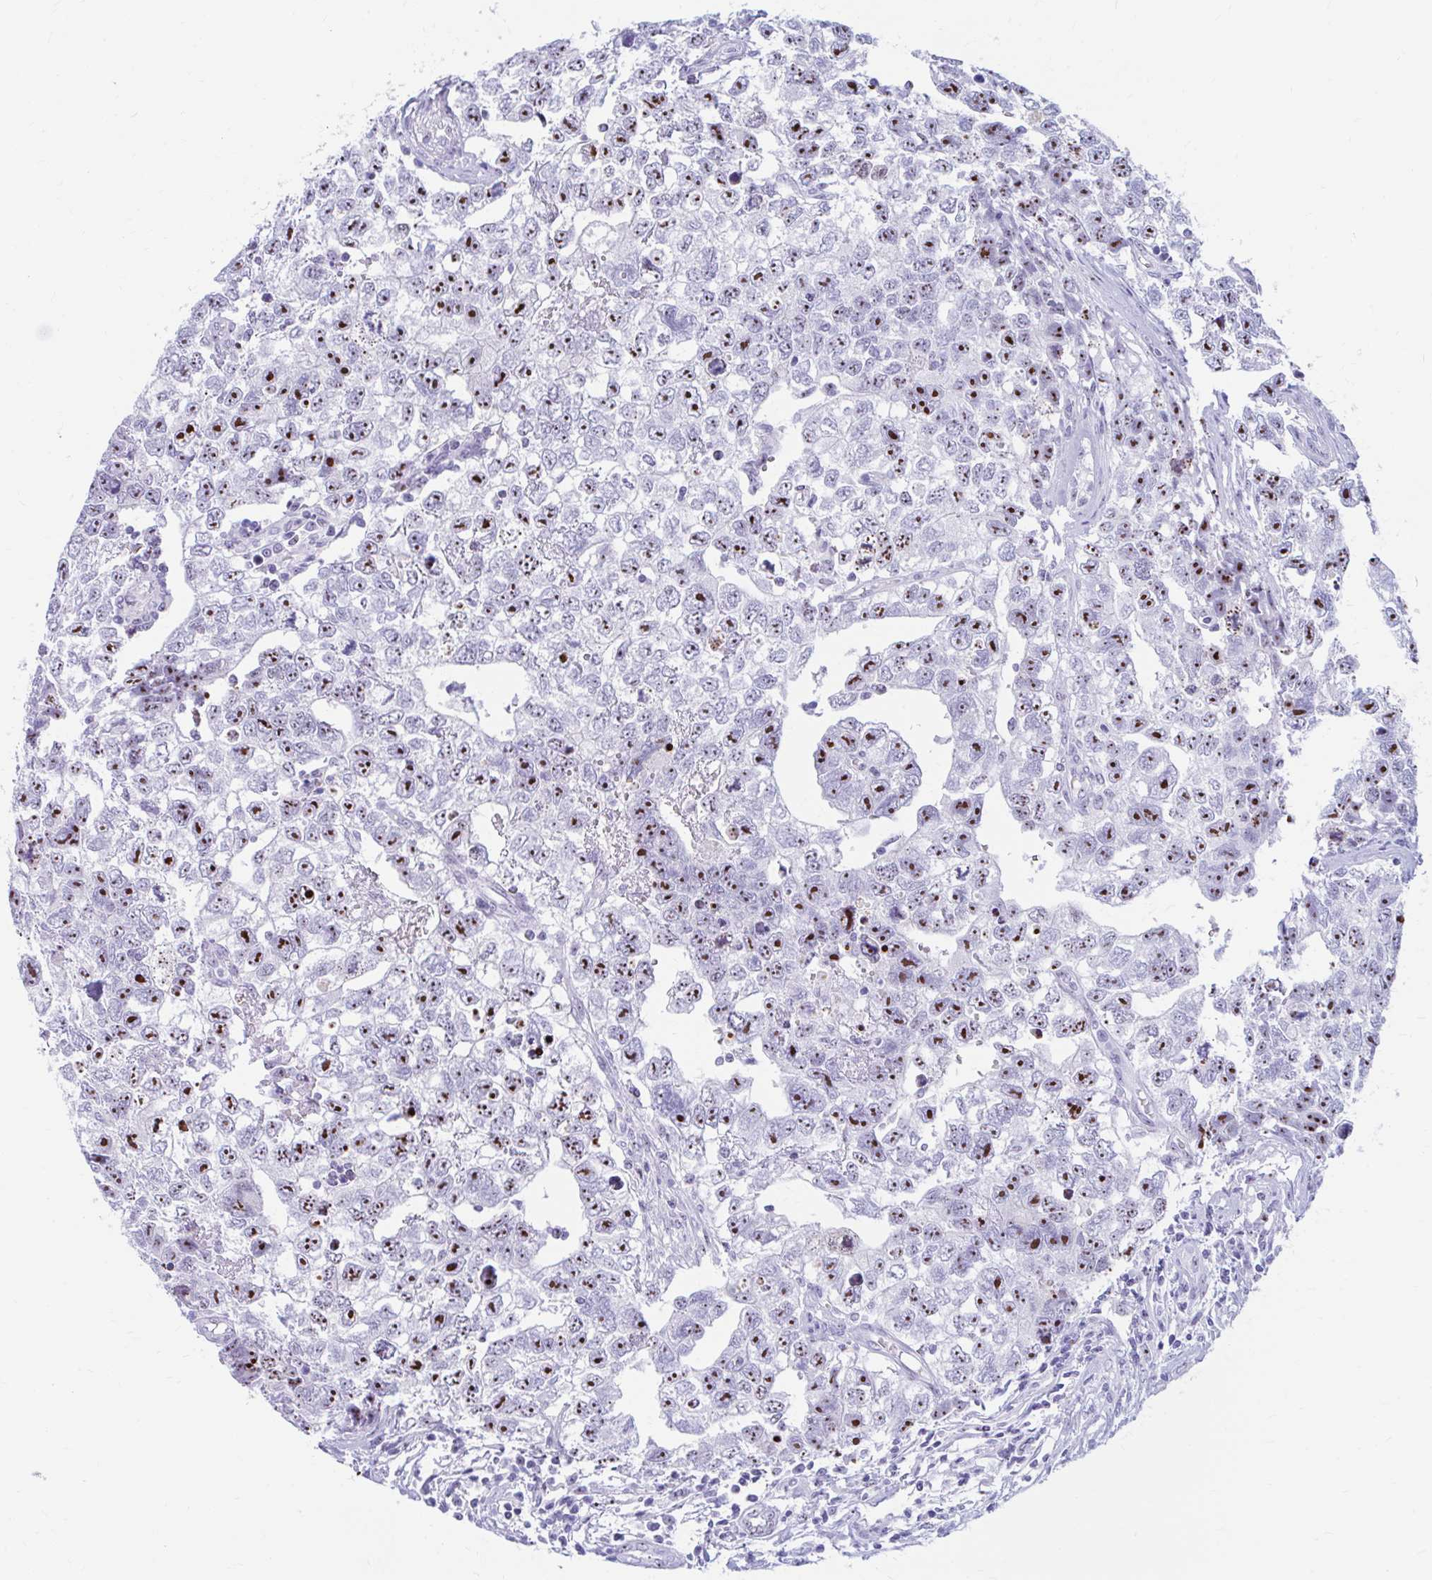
{"staining": {"intensity": "strong", "quantity": "25%-75%", "location": "nuclear"}, "tissue": "testis cancer", "cell_type": "Tumor cells", "image_type": "cancer", "snomed": [{"axis": "morphology", "description": "Carcinoma, Embryonal, NOS"}, {"axis": "topography", "description": "Testis"}], "caption": "A high amount of strong nuclear expression is appreciated in about 25%-75% of tumor cells in testis cancer tissue.", "gene": "FTSJ3", "patient": {"sex": "male", "age": 22}}